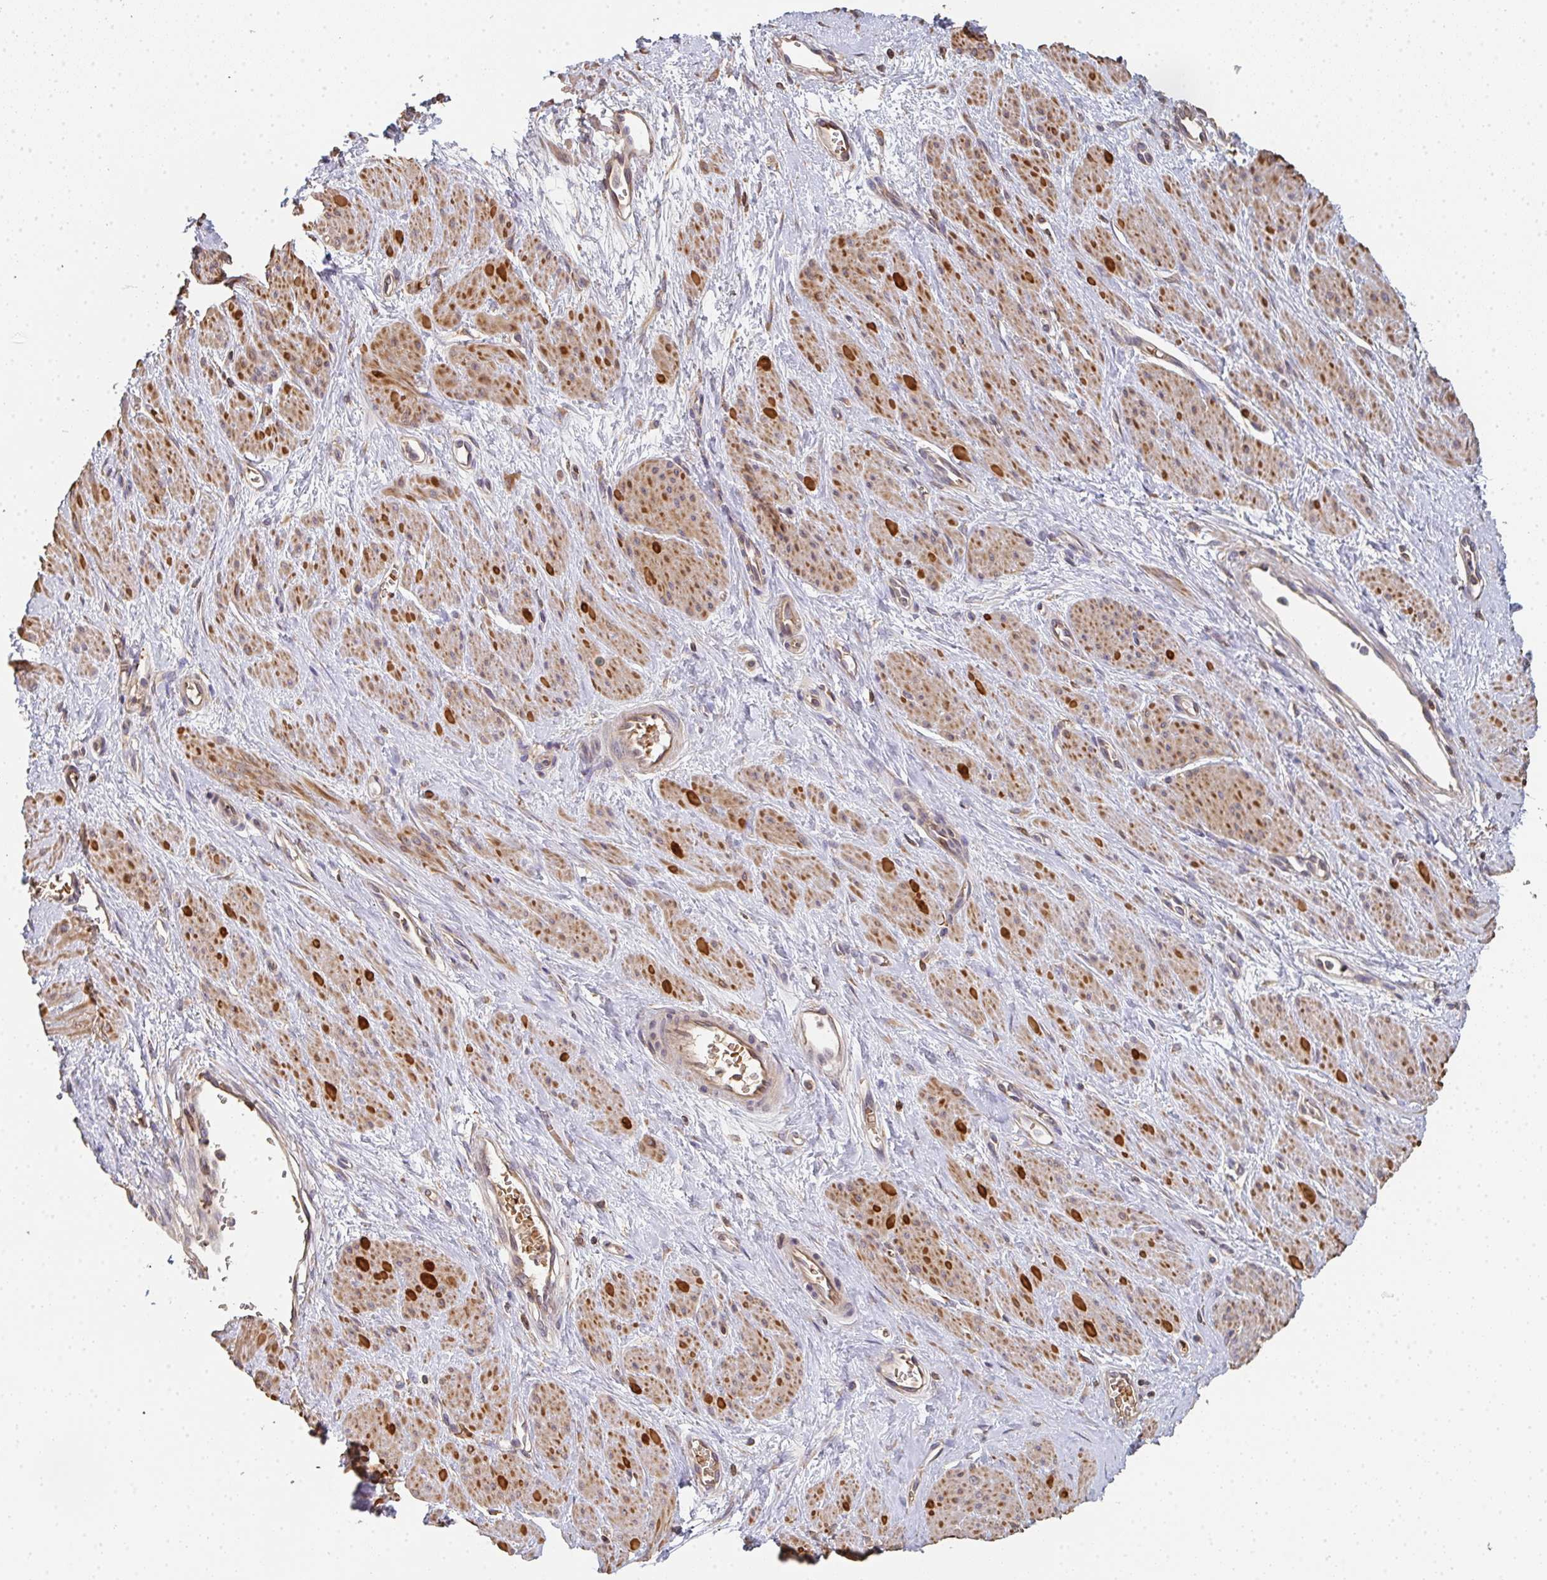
{"staining": {"intensity": "moderate", "quantity": ">75%", "location": "cytoplasmic/membranous"}, "tissue": "smooth muscle", "cell_type": "Smooth muscle cells", "image_type": "normal", "snomed": [{"axis": "morphology", "description": "Normal tissue, NOS"}, {"axis": "topography", "description": "Smooth muscle"}, {"axis": "topography", "description": "Uterus"}], "caption": "The photomicrograph reveals a brown stain indicating the presence of a protein in the cytoplasmic/membranous of smooth muscle cells in smooth muscle. The protein of interest is stained brown, and the nuclei are stained in blue (DAB (3,3'-diaminobenzidine) IHC with brightfield microscopy, high magnification).", "gene": "POLG", "patient": {"sex": "female", "age": 39}}